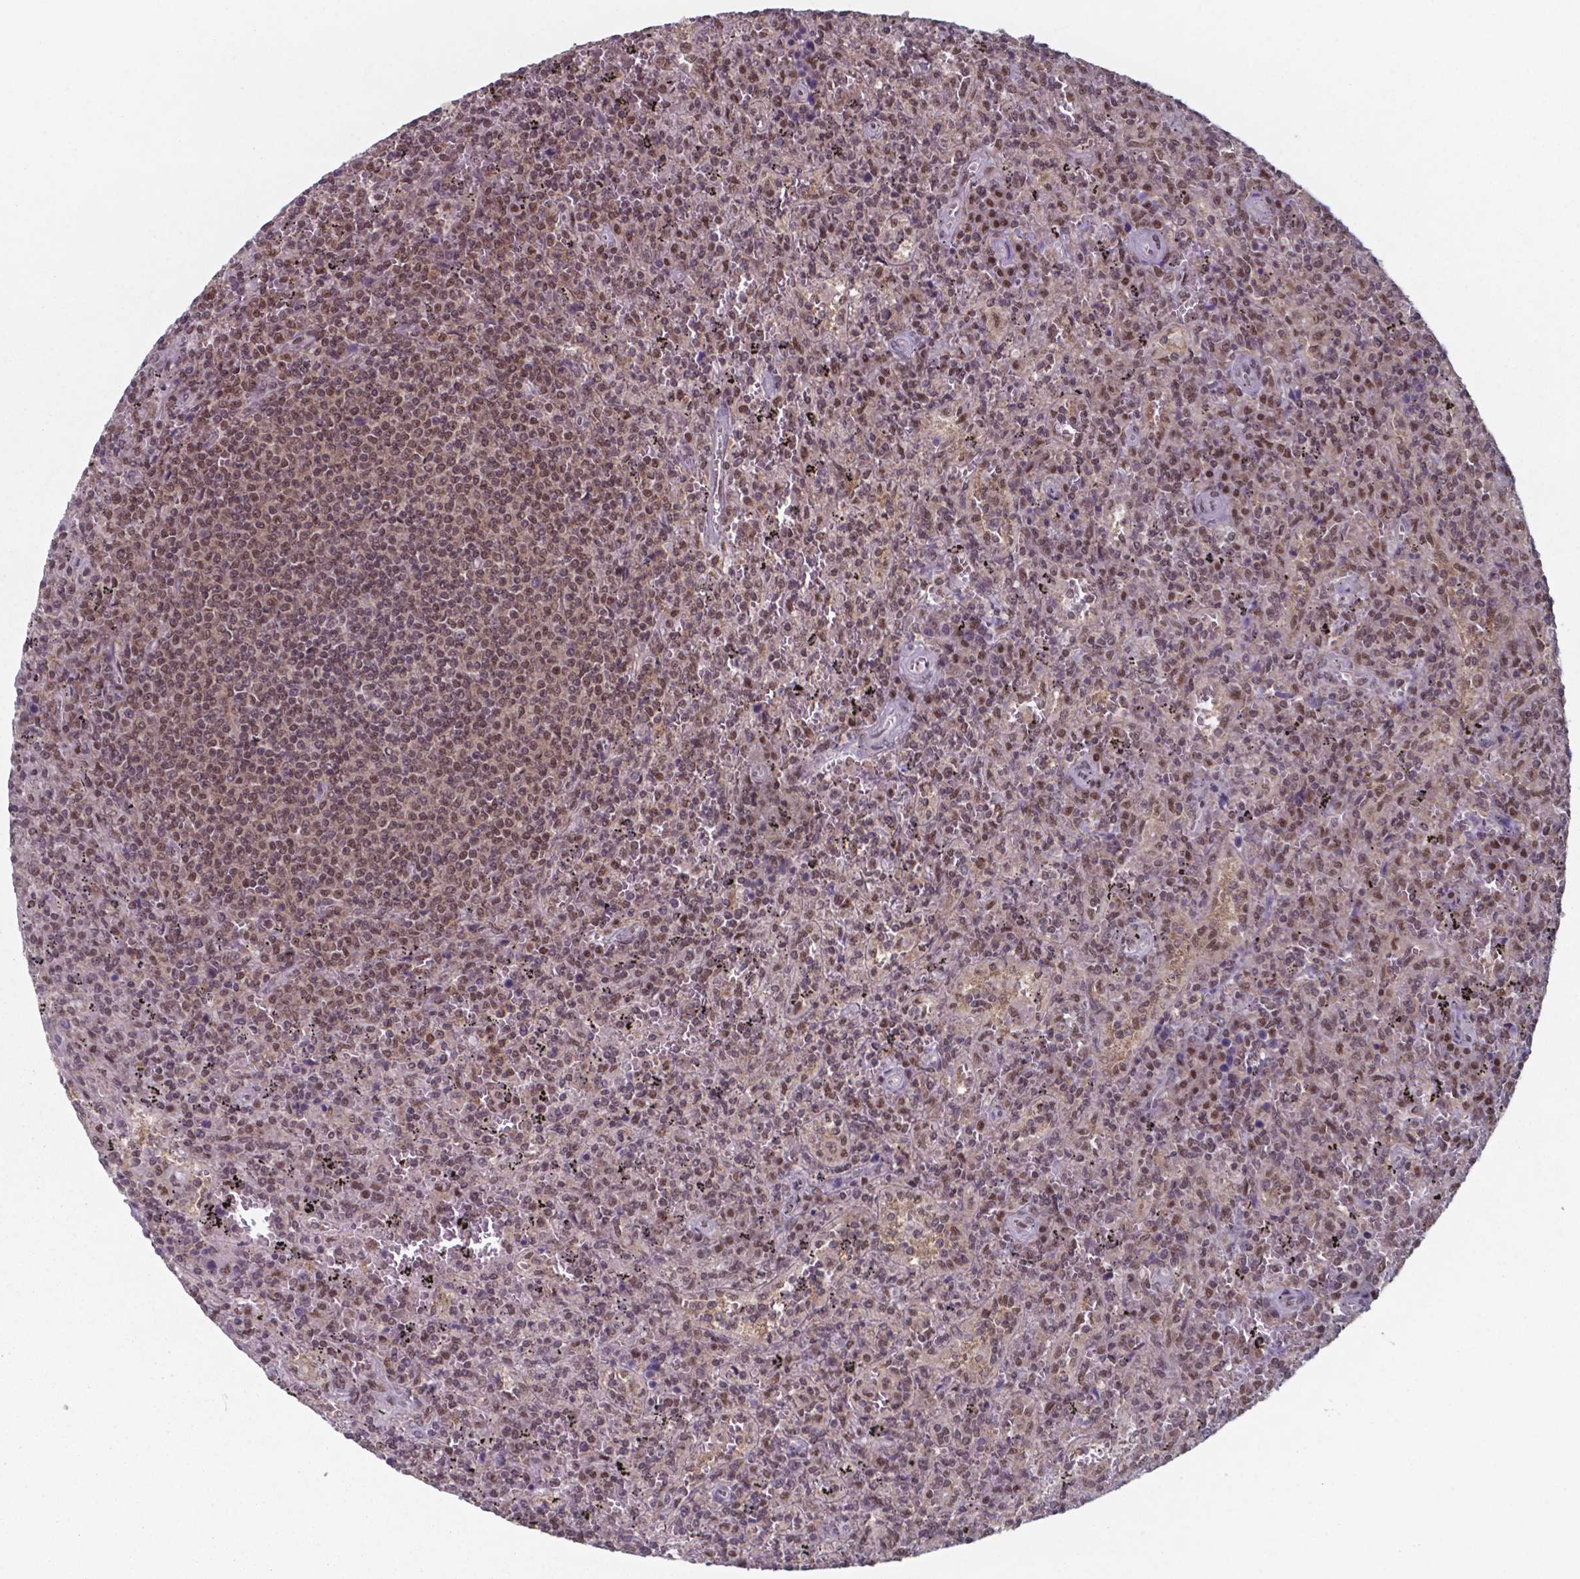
{"staining": {"intensity": "moderate", "quantity": ">75%", "location": "nuclear"}, "tissue": "lymphoma", "cell_type": "Tumor cells", "image_type": "cancer", "snomed": [{"axis": "morphology", "description": "Malignant lymphoma, non-Hodgkin's type, Low grade"}, {"axis": "topography", "description": "Spleen"}], "caption": "Moderate nuclear expression for a protein is seen in about >75% of tumor cells of lymphoma using immunohistochemistry (IHC).", "gene": "UBA1", "patient": {"sex": "male", "age": 62}}